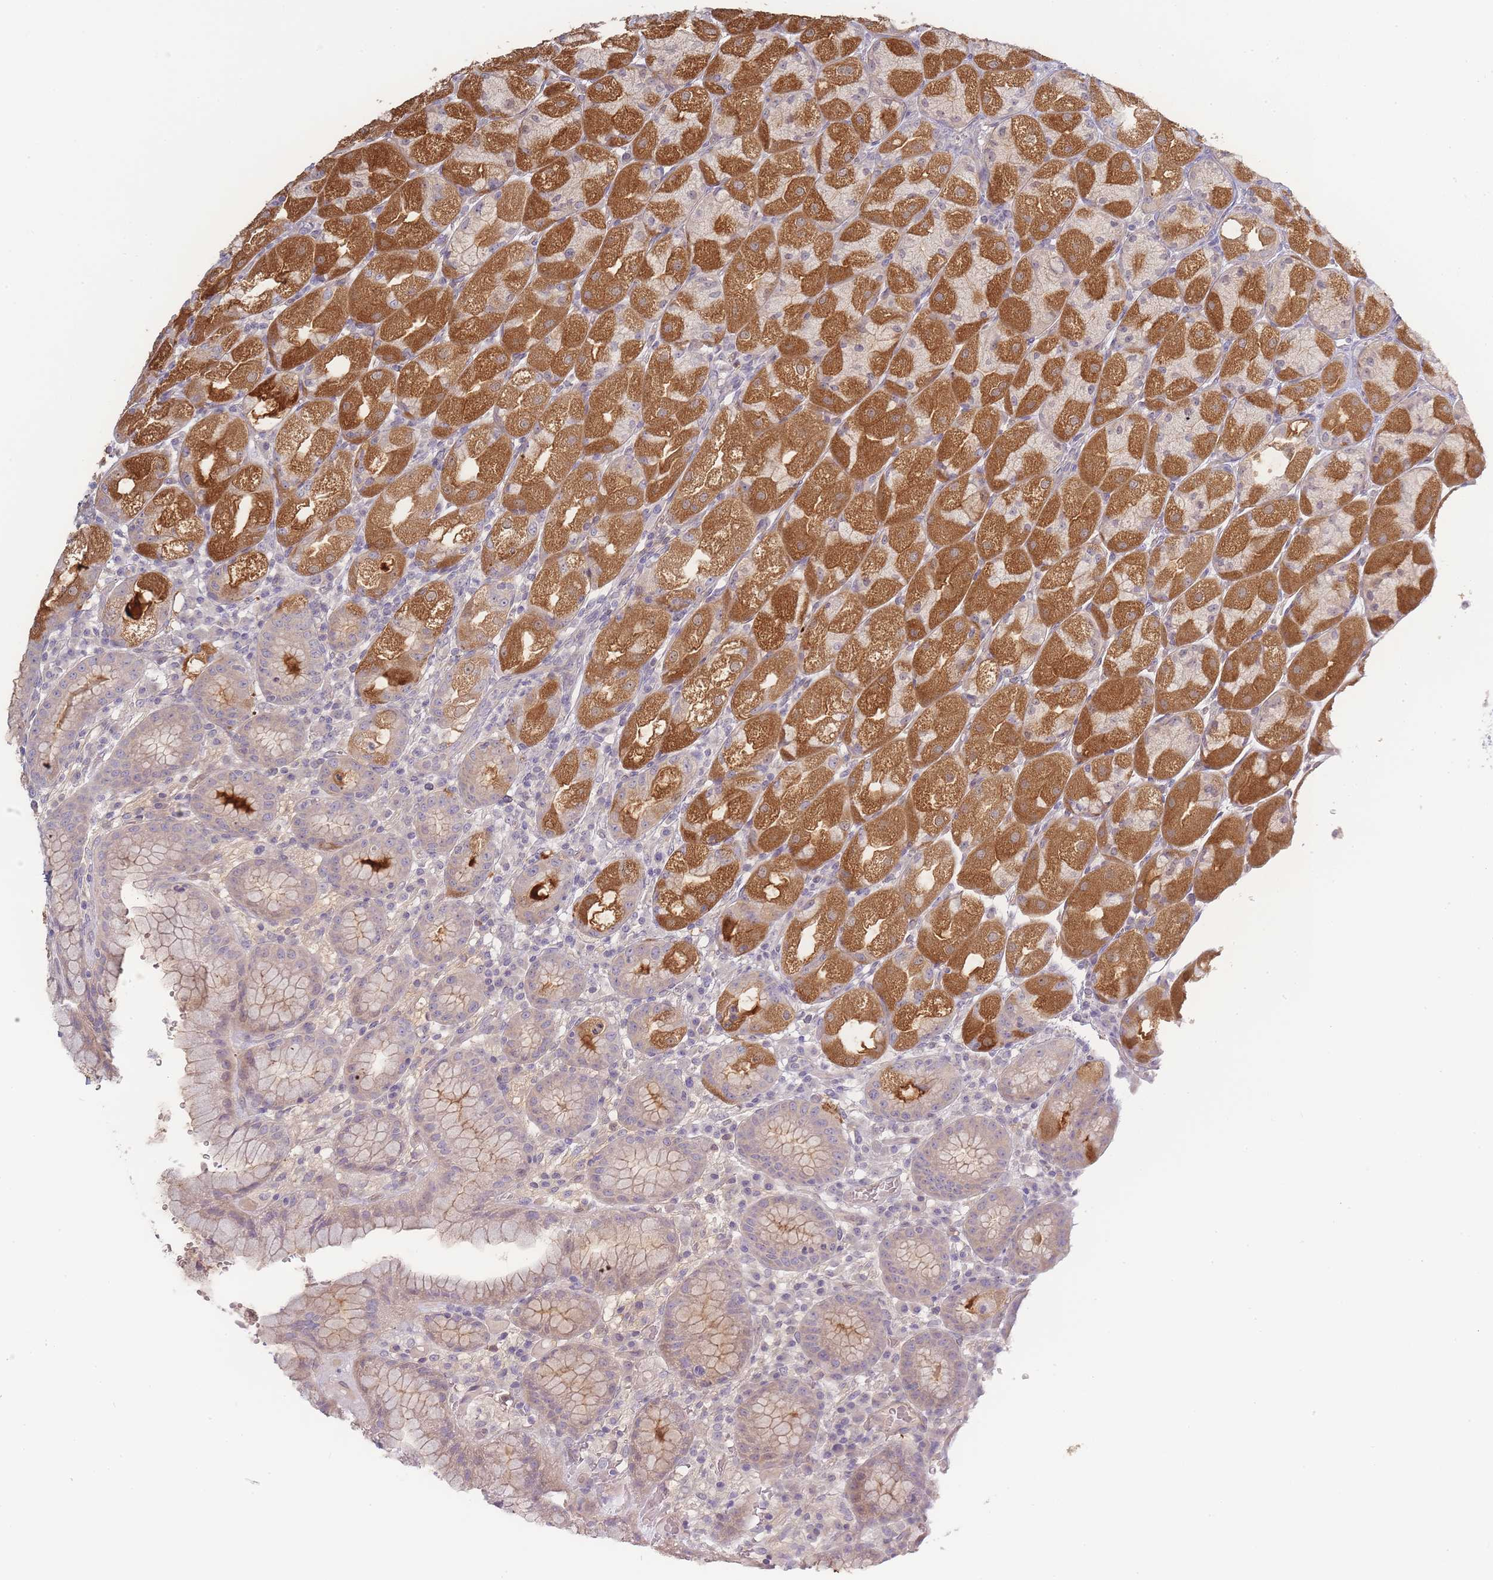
{"staining": {"intensity": "moderate", "quantity": "25%-75%", "location": "cytoplasmic/membranous"}, "tissue": "stomach", "cell_type": "Glandular cells", "image_type": "normal", "snomed": [{"axis": "morphology", "description": "Normal tissue, NOS"}, {"axis": "topography", "description": "Stomach, upper"}], "caption": "DAB (3,3'-diaminobenzidine) immunohistochemical staining of benign stomach displays moderate cytoplasmic/membranous protein positivity in approximately 25%-75% of glandular cells. (DAB IHC, brown staining for protein, blue staining for nuclei).", "gene": "SPHKAP", "patient": {"sex": "male", "age": 52}}